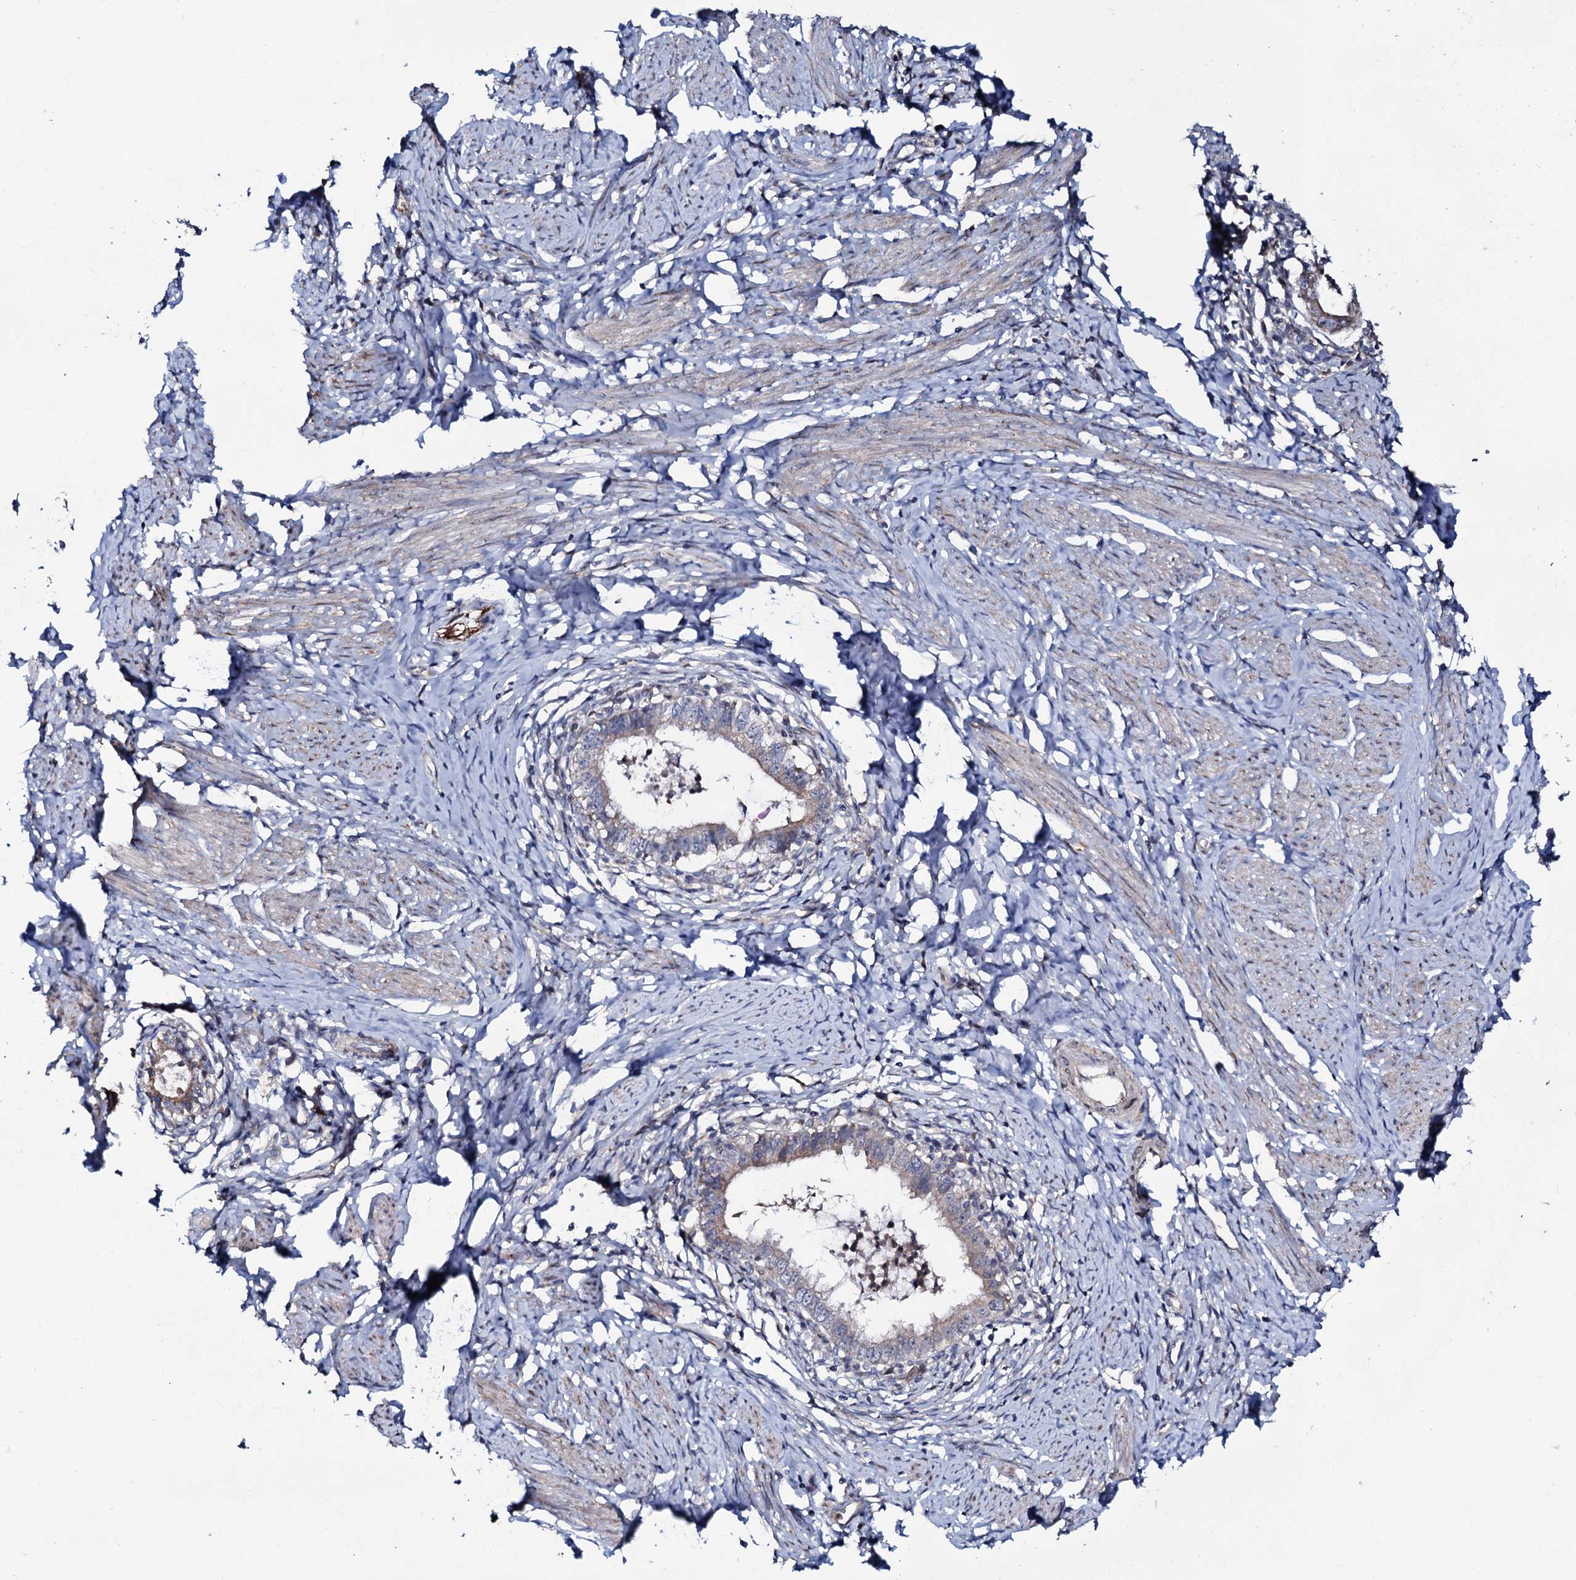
{"staining": {"intensity": "weak", "quantity": "<25%", "location": "cytoplasmic/membranous"}, "tissue": "cervical cancer", "cell_type": "Tumor cells", "image_type": "cancer", "snomed": [{"axis": "morphology", "description": "Adenocarcinoma, NOS"}, {"axis": "topography", "description": "Cervix"}], "caption": "Cervical cancer stained for a protein using immunohistochemistry demonstrates no positivity tumor cells.", "gene": "PPP1R3D", "patient": {"sex": "female", "age": 36}}